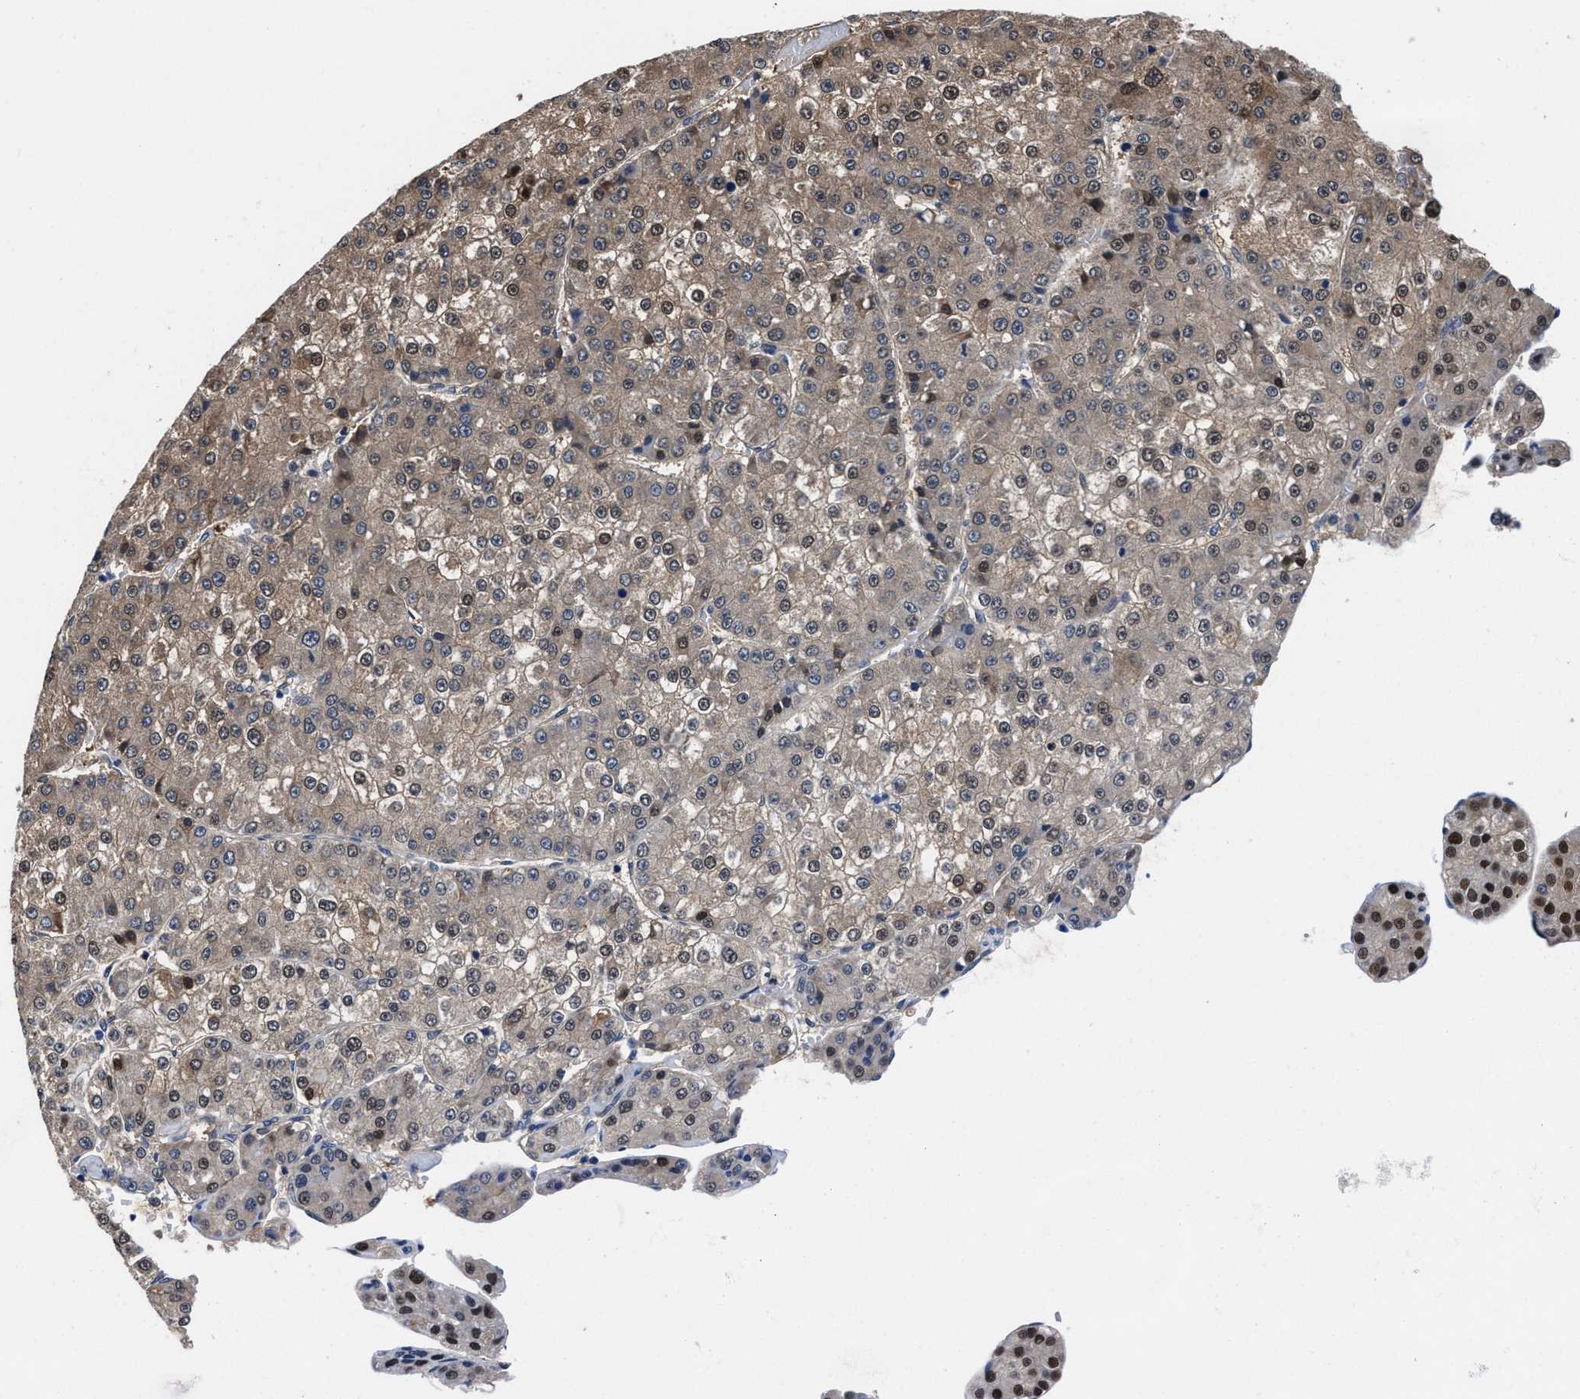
{"staining": {"intensity": "moderate", "quantity": "25%-75%", "location": "cytoplasmic/membranous,nuclear"}, "tissue": "liver cancer", "cell_type": "Tumor cells", "image_type": "cancer", "snomed": [{"axis": "morphology", "description": "Carcinoma, Hepatocellular, NOS"}, {"axis": "topography", "description": "Liver"}], "caption": "Brown immunohistochemical staining in hepatocellular carcinoma (liver) demonstrates moderate cytoplasmic/membranous and nuclear staining in about 25%-75% of tumor cells.", "gene": "KIF12", "patient": {"sex": "female", "age": 73}}